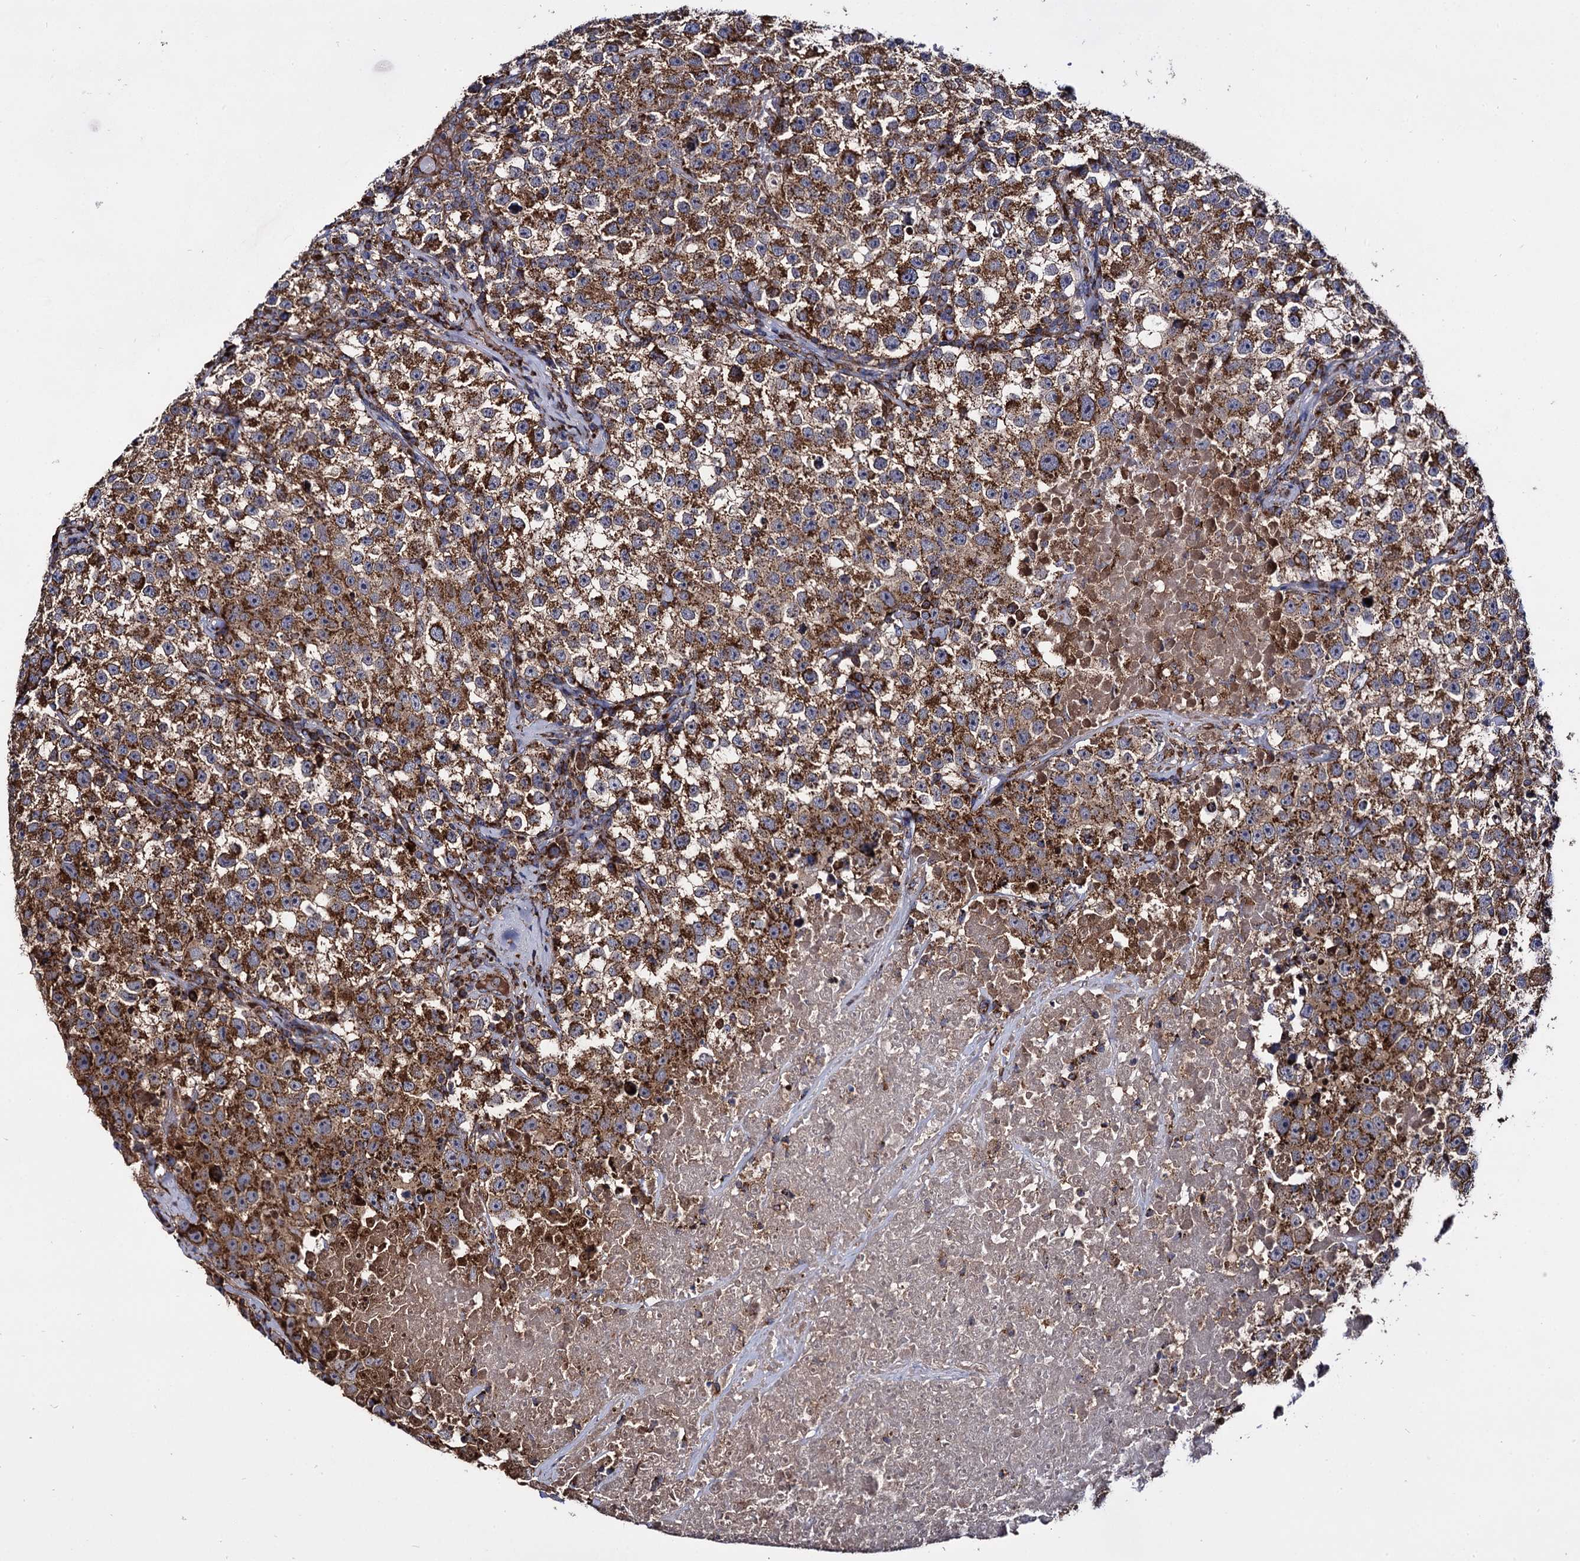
{"staining": {"intensity": "strong", "quantity": ">75%", "location": "cytoplasmic/membranous"}, "tissue": "testis cancer", "cell_type": "Tumor cells", "image_type": "cancer", "snomed": [{"axis": "morphology", "description": "Seminoma, NOS"}, {"axis": "topography", "description": "Testis"}], "caption": "This histopathology image demonstrates seminoma (testis) stained with immunohistochemistry to label a protein in brown. The cytoplasmic/membranous of tumor cells show strong positivity for the protein. Nuclei are counter-stained blue.", "gene": "IQCH", "patient": {"sex": "male", "age": 22}}